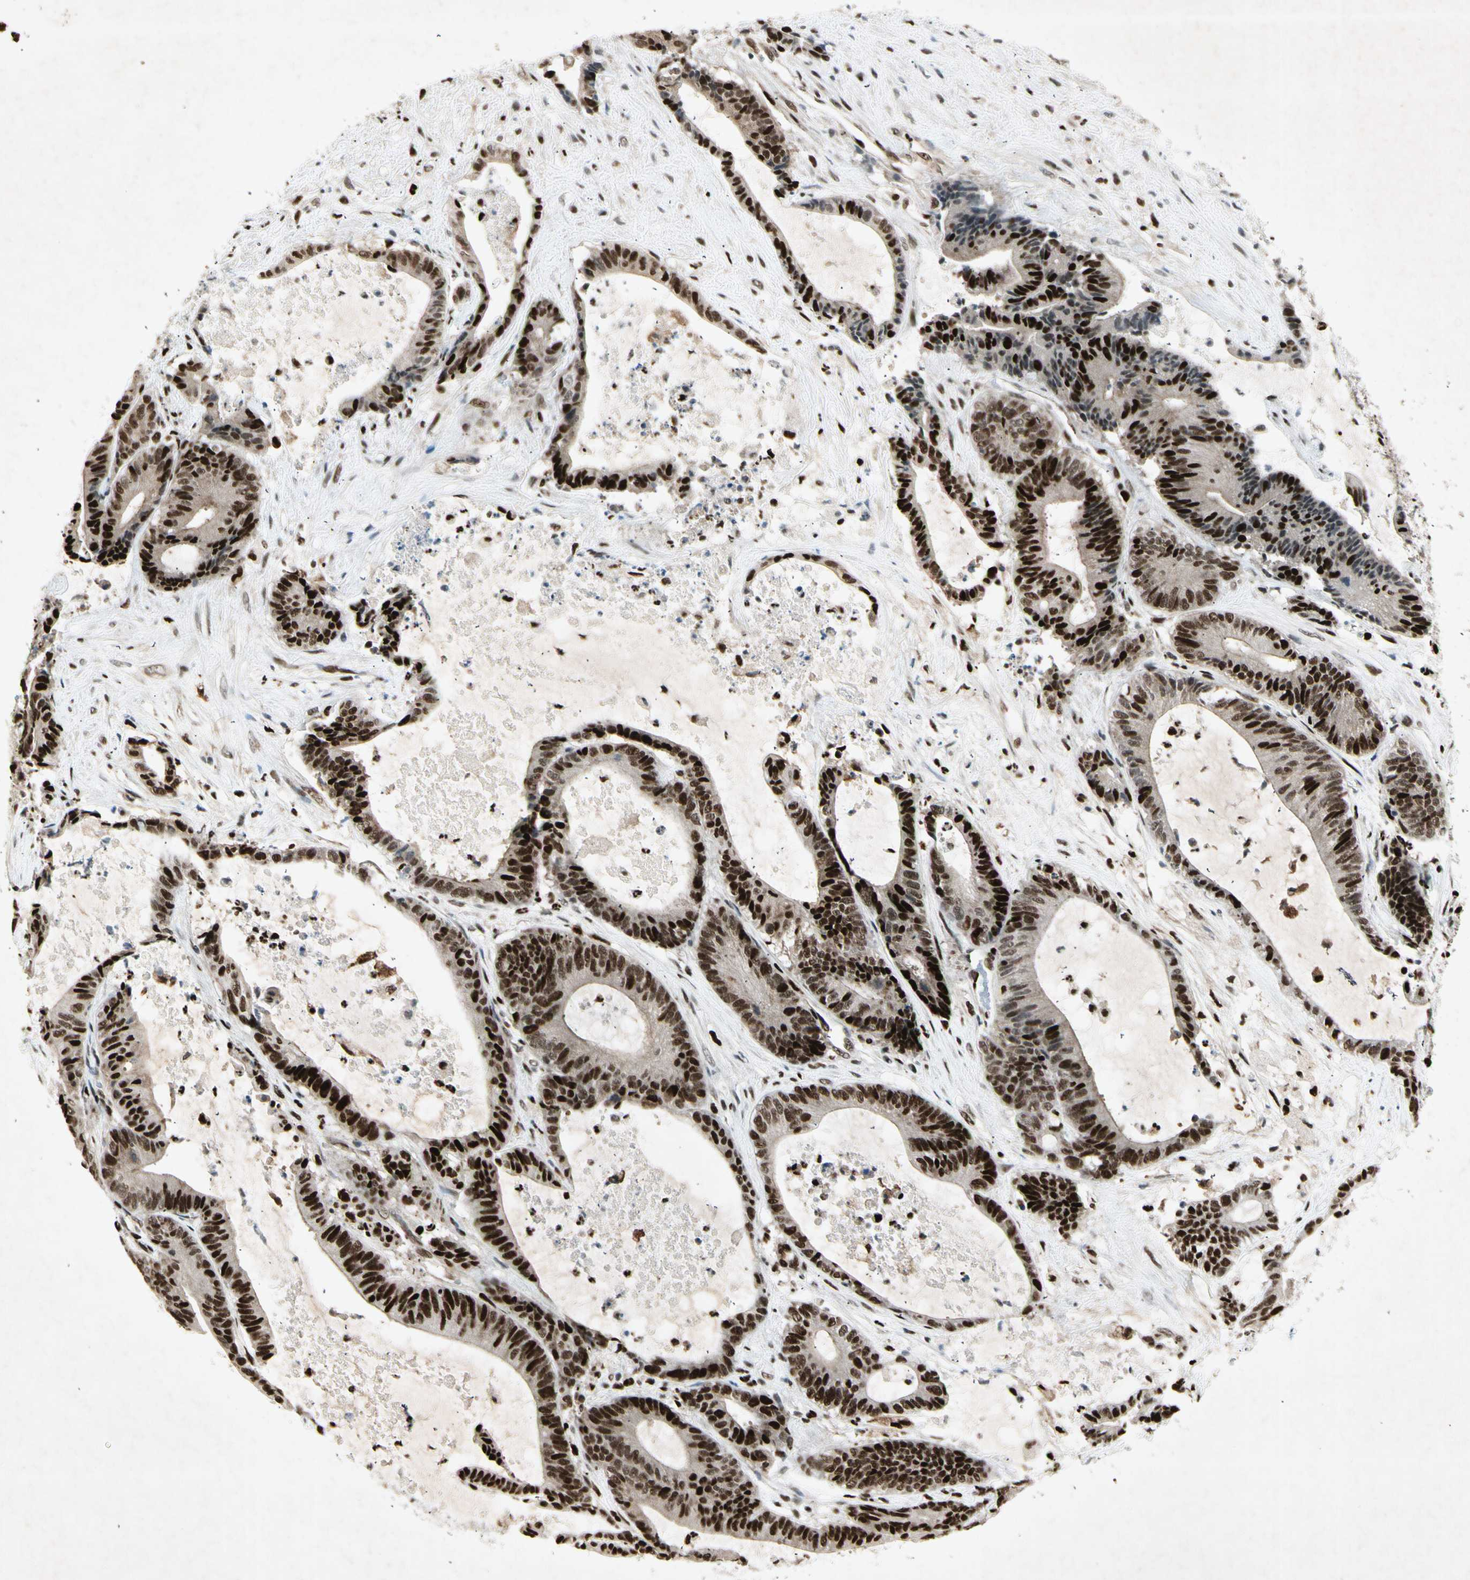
{"staining": {"intensity": "strong", "quantity": ">75%", "location": "nuclear"}, "tissue": "colorectal cancer", "cell_type": "Tumor cells", "image_type": "cancer", "snomed": [{"axis": "morphology", "description": "Adenocarcinoma, NOS"}, {"axis": "topography", "description": "Colon"}], "caption": "Protein positivity by IHC demonstrates strong nuclear positivity in approximately >75% of tumor cells in adenocarcinoma (colorectal). (Brightfield microscopy of DAB IHC at high magnification).", "gene": "RNF43", "patient": {"sex": "female", "age": 84}}